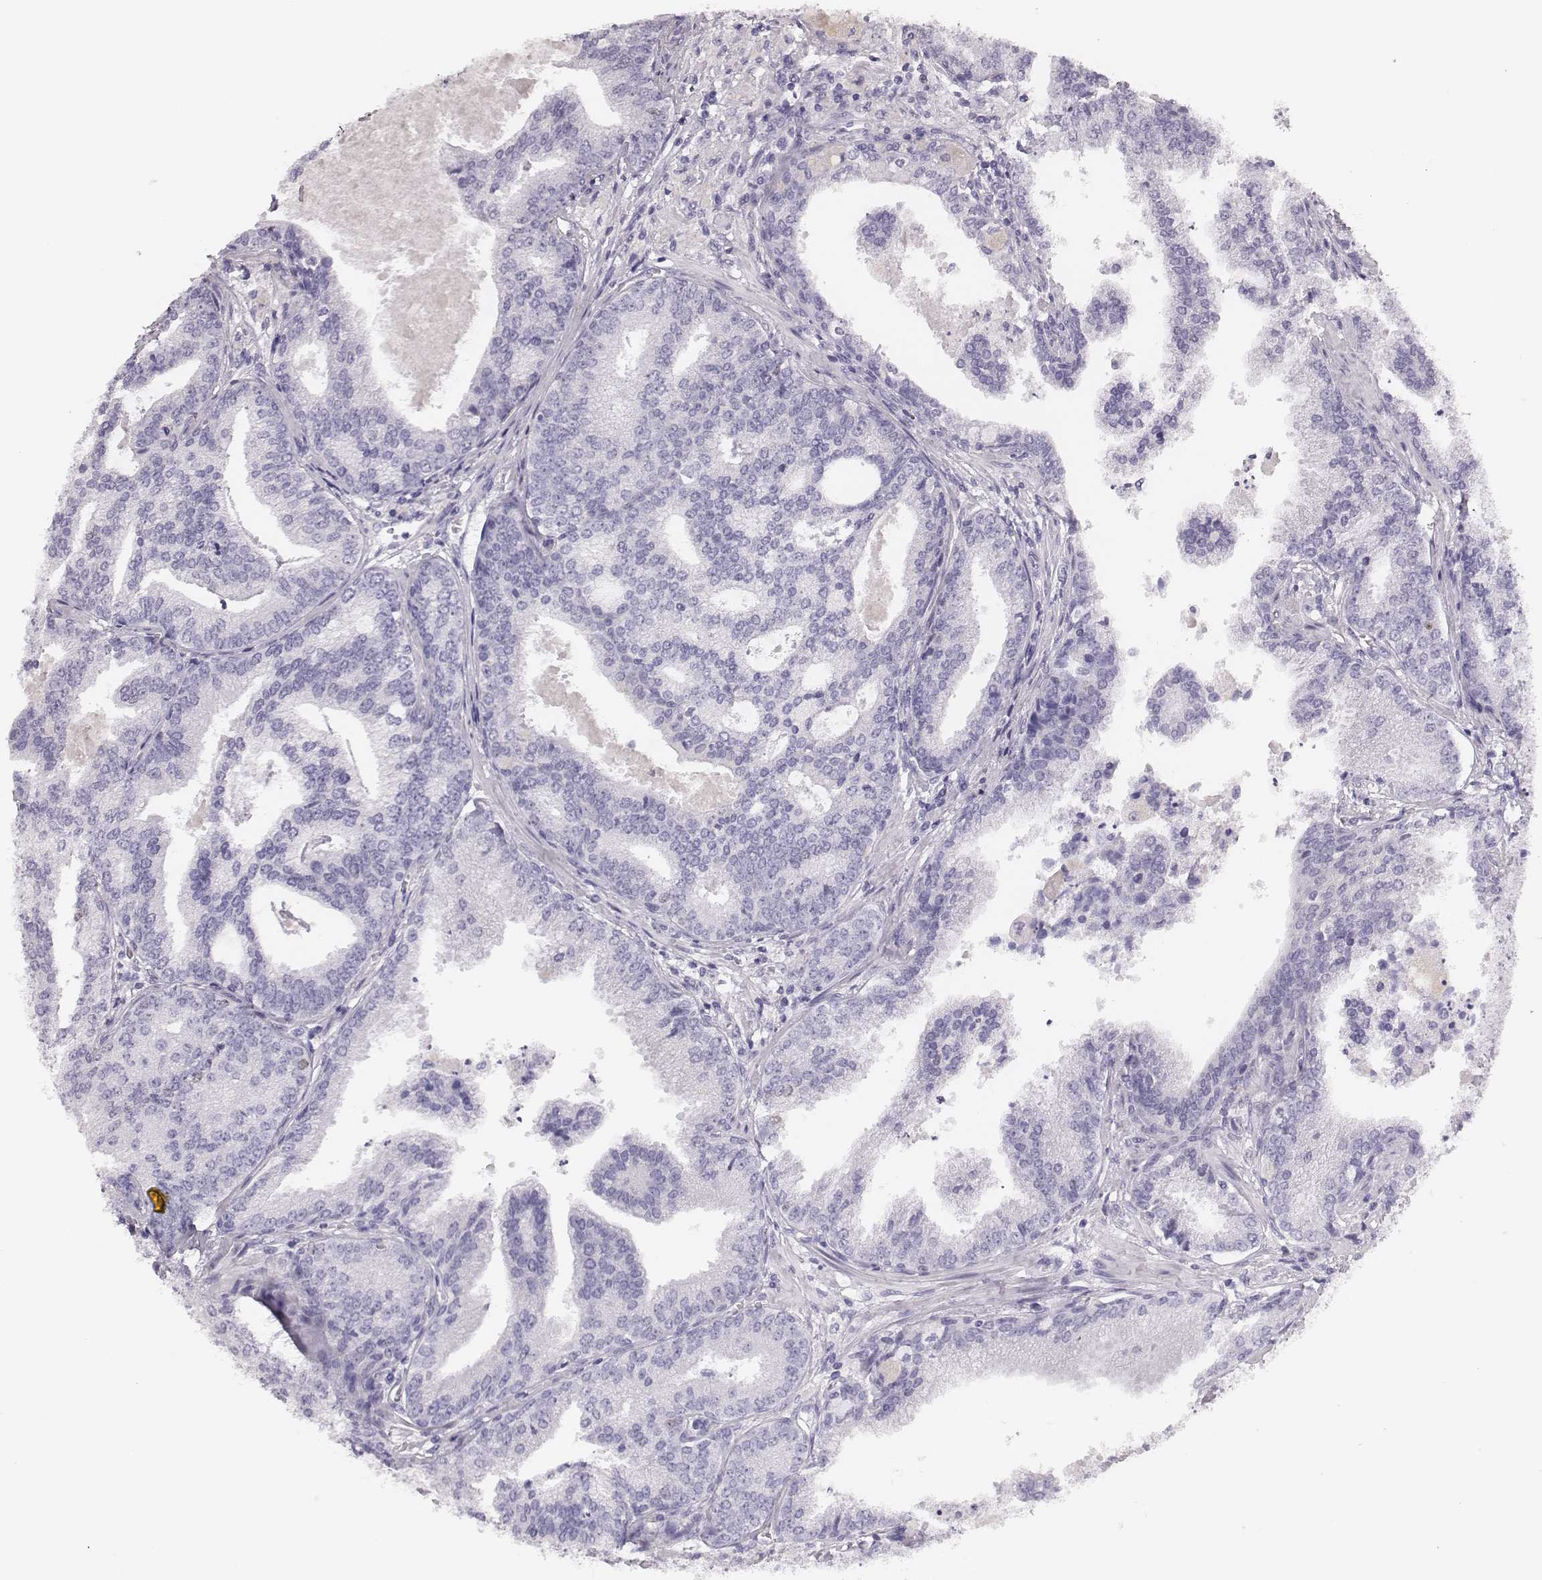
{"staining": {"intensity": "negative", "quantity": "none", "location": "none"}, "tissue": "prostate cancer", "cell_type": "Tumor cells", "image_type": "cancer", "snomed": [{"axis": "morphology", "description": "Adenocarcinoma, NOS"}, {"axis": "topography", "description": "Prostate"}], "caption": "IHC of prostate adenocarcinoma exhibits no expression in tumor cells. (DAB (3,3'-diaminobenzidine) immunohistochemistry with hematoxylin counter stain).", "gene": "H1-6", "patient": {"sex": "male", "age": 64}}